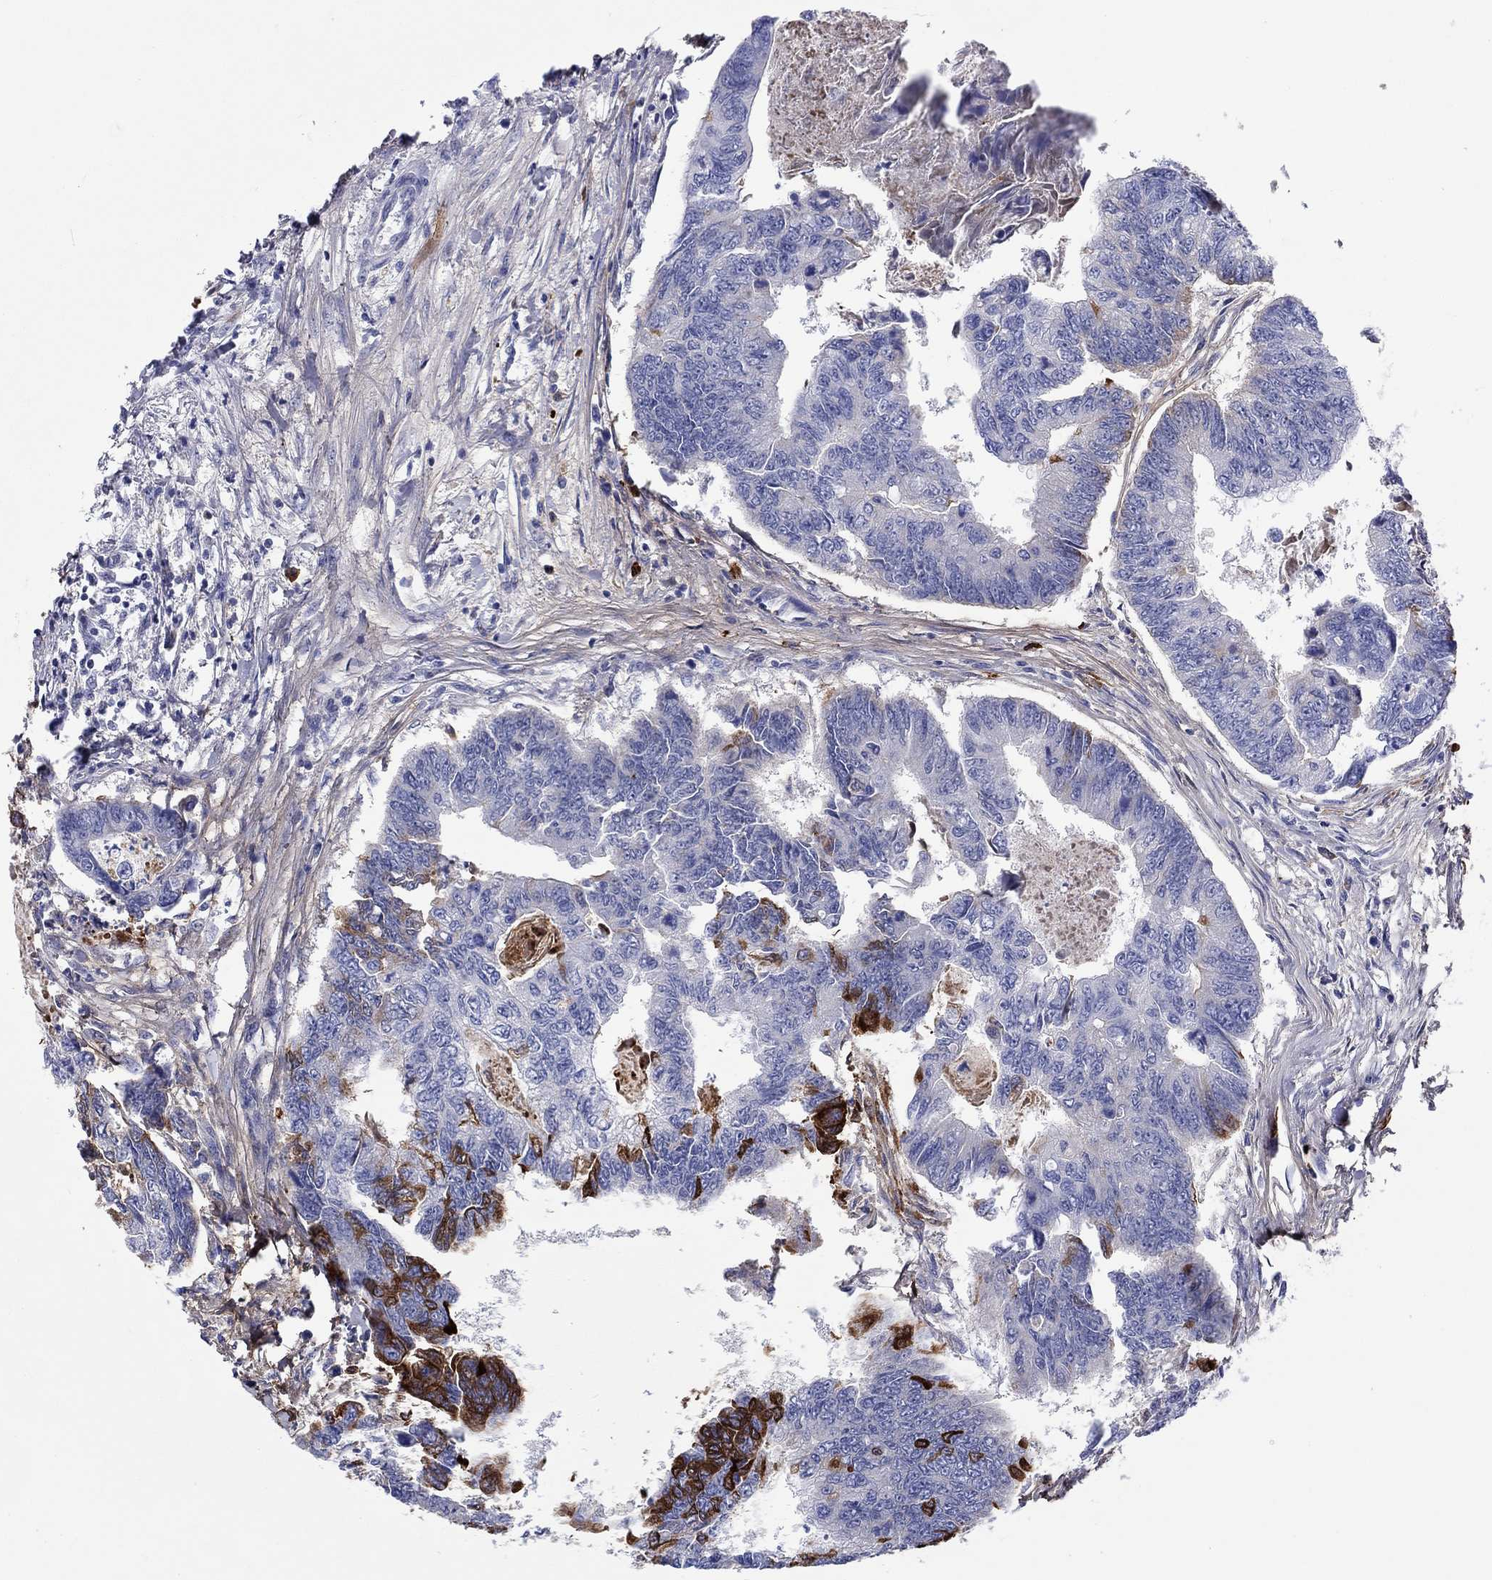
{"staining": {"intensity": "strong", "quantity": "<25%", "location": "cytoplasmic/membranous"}, "tissue": "colorectal cancer", "cell_type": "Tumor cells", "image_type": "cancer", "snomed": [{"axis": "morphology", "description": "Adenocarcinoma, NOS"}, {"axis": "topography", "description": "Colon"}], "caption": "The immunohistochemical stain shows strong cytoplasmic/membranous staining in tumor cells of colorectal cancer tissue.", "gene": "TGFBI", "patient": {"sex": "female", "age": 65}}